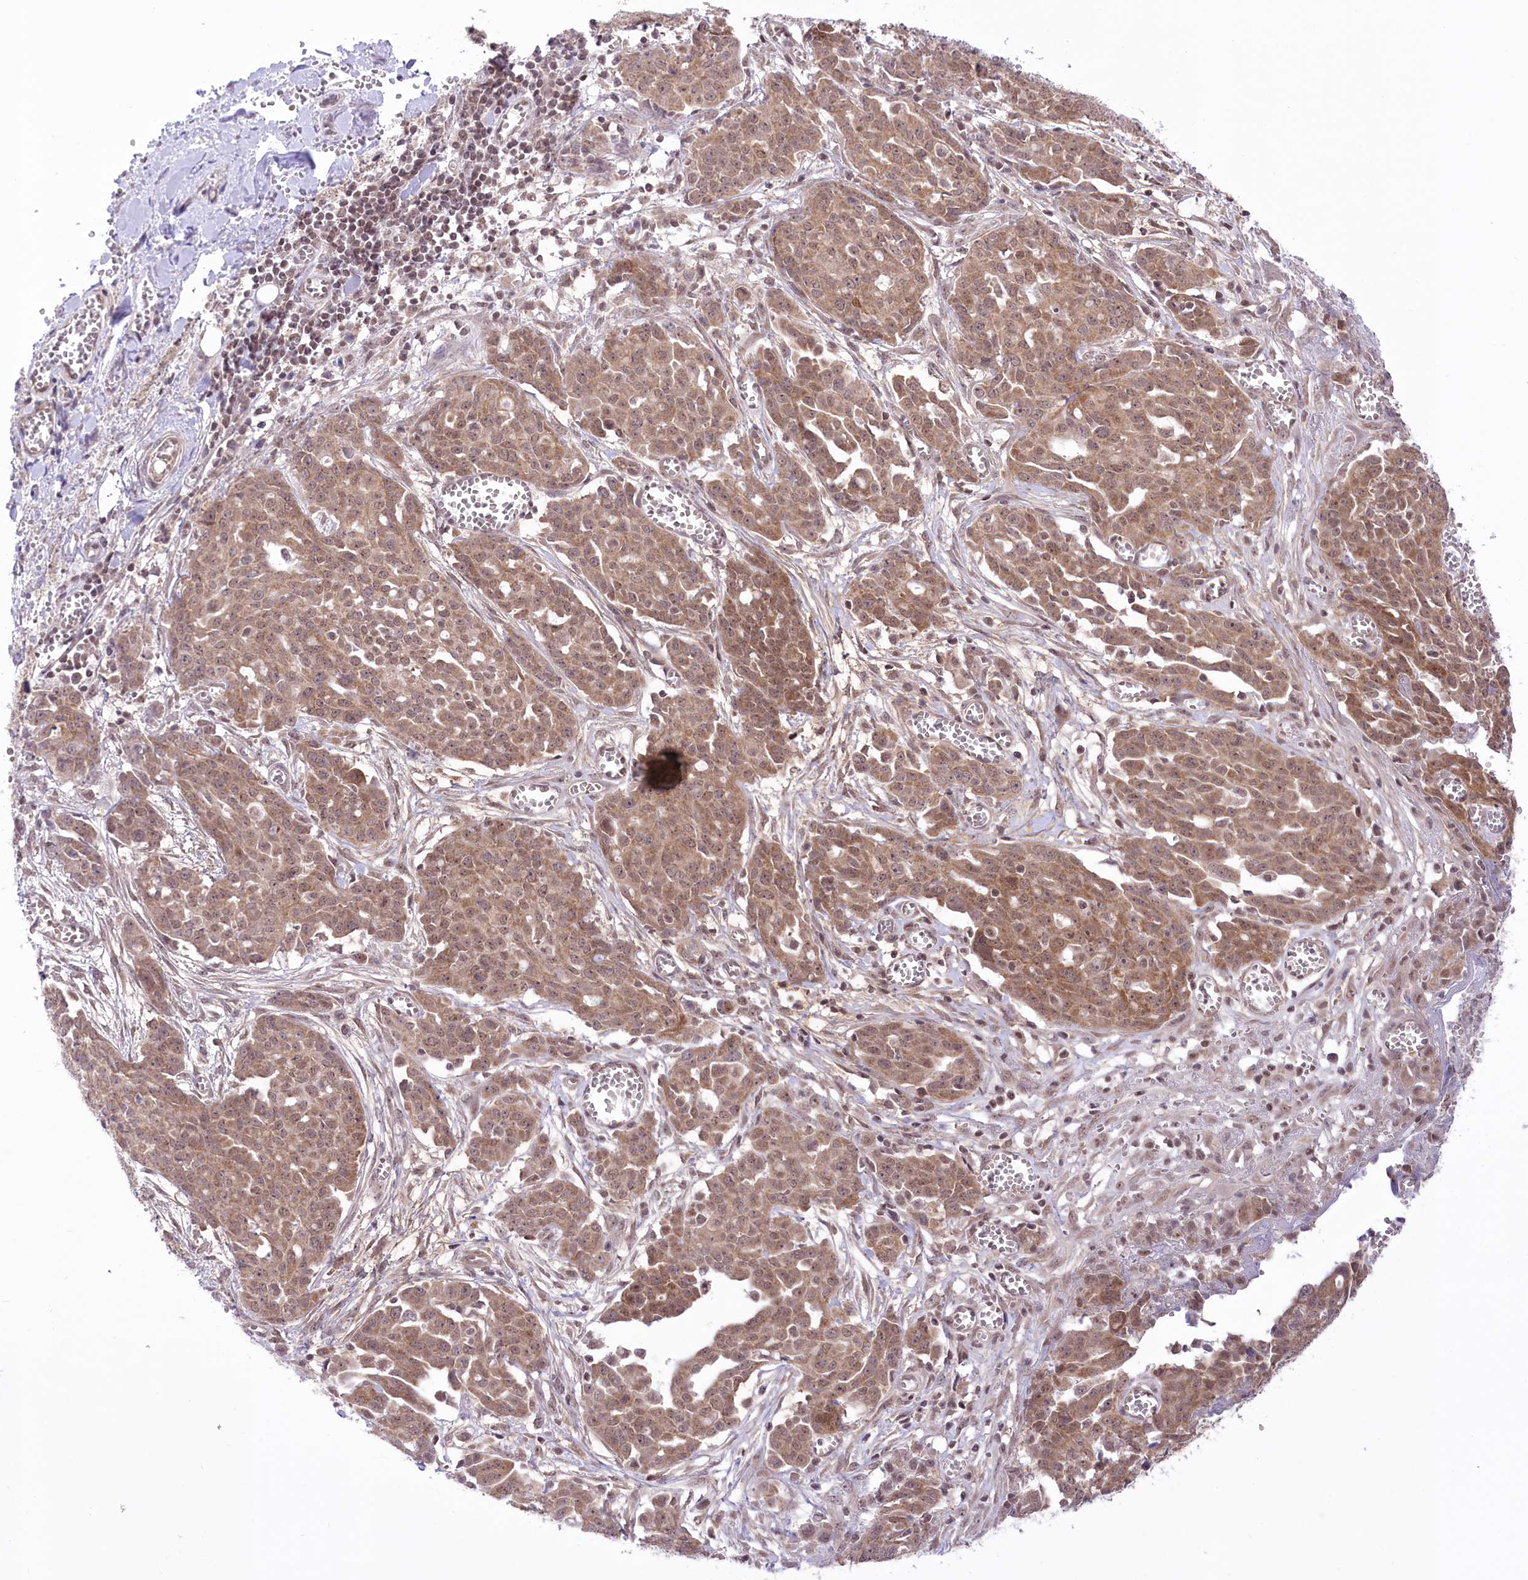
{"staining": {"intensity": "moderate", "quantity": ">75%", "location": "cytoplasmic/membranous,nuclear"}, "tissue": "ovarian cancer", "cell_type": "Tumor cells", "image_type": "cancer", "snomed": [{"axis": "morphology", "description": "Cystadenocarcinoma, serous, NOS"}, {"axis": "topography", "description": "Soft tissue"}, {"axis": "topography", "description": "Ovary"}], "caption": "Ovarian cancer was stained to show a protein in brown. There is medium levels of moderate cytoplasmic/membranous and nuclear expression in about >75% of tumor cells. The staining is performed using DAB brown chromogen to label protein expression. The nuclei are counter-stained blue using hematoxylin.", "gene": "ZMAT2", "patient": {"sex": "female", "age": 57}}